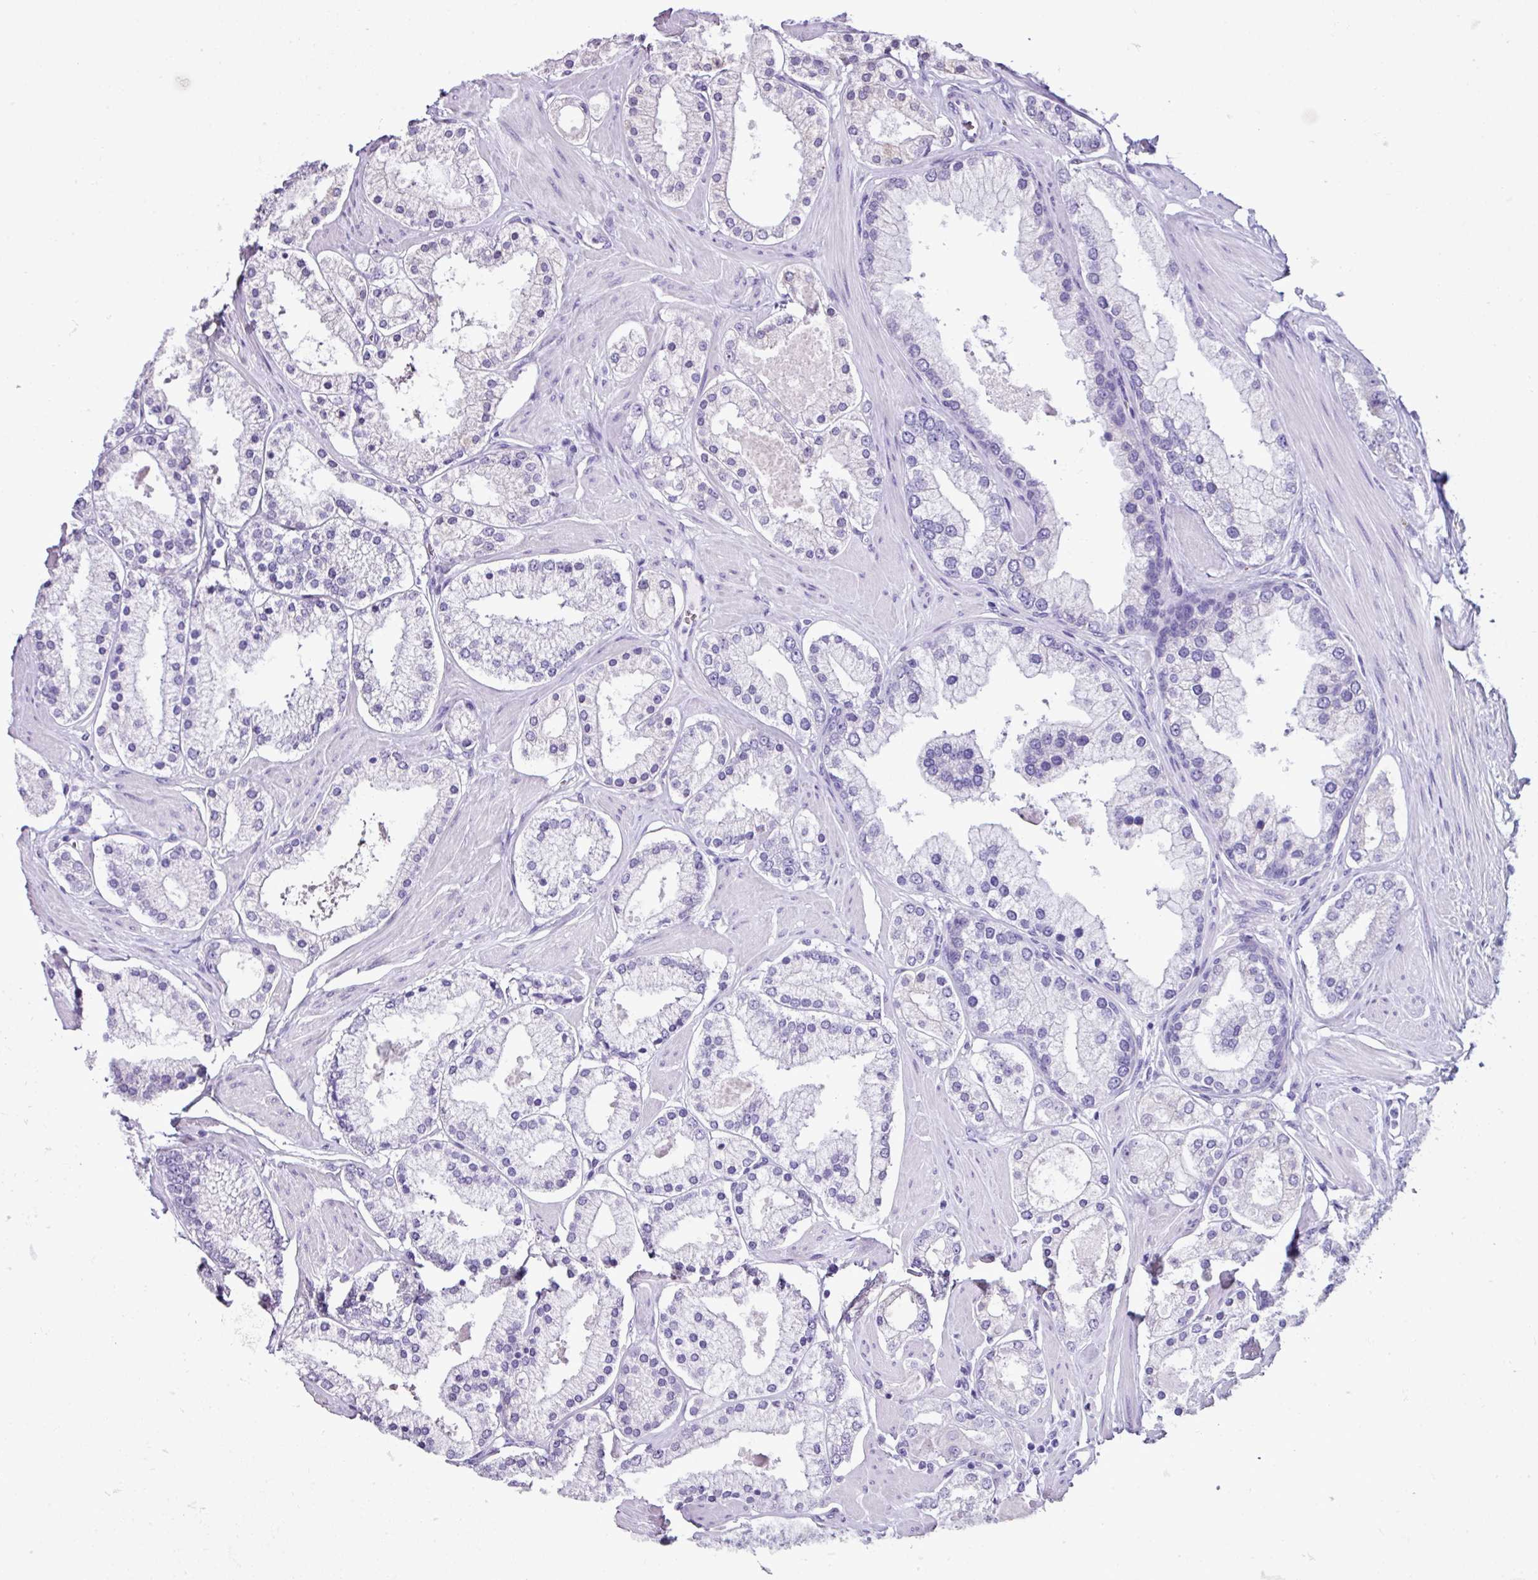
{"staining": {"intensity": "negative", "quantity": "none", "location": "none"}, "tissue": "prostate cancer", "cell_type": "Tumor cells", "image_type": "cancer", "snomed": [{"axis": "morphology", "description": "Adenocarcinoma, Low grade"}, {"axis": "topography", "description": "Prostate"}], "caption": "The histopathology image exhibits no significant expression in tumor cells of prostate cancer (low-grade adenocarcinoma).", "gene": "RGS21", "patient": {"sex": "male", "age": 42}}